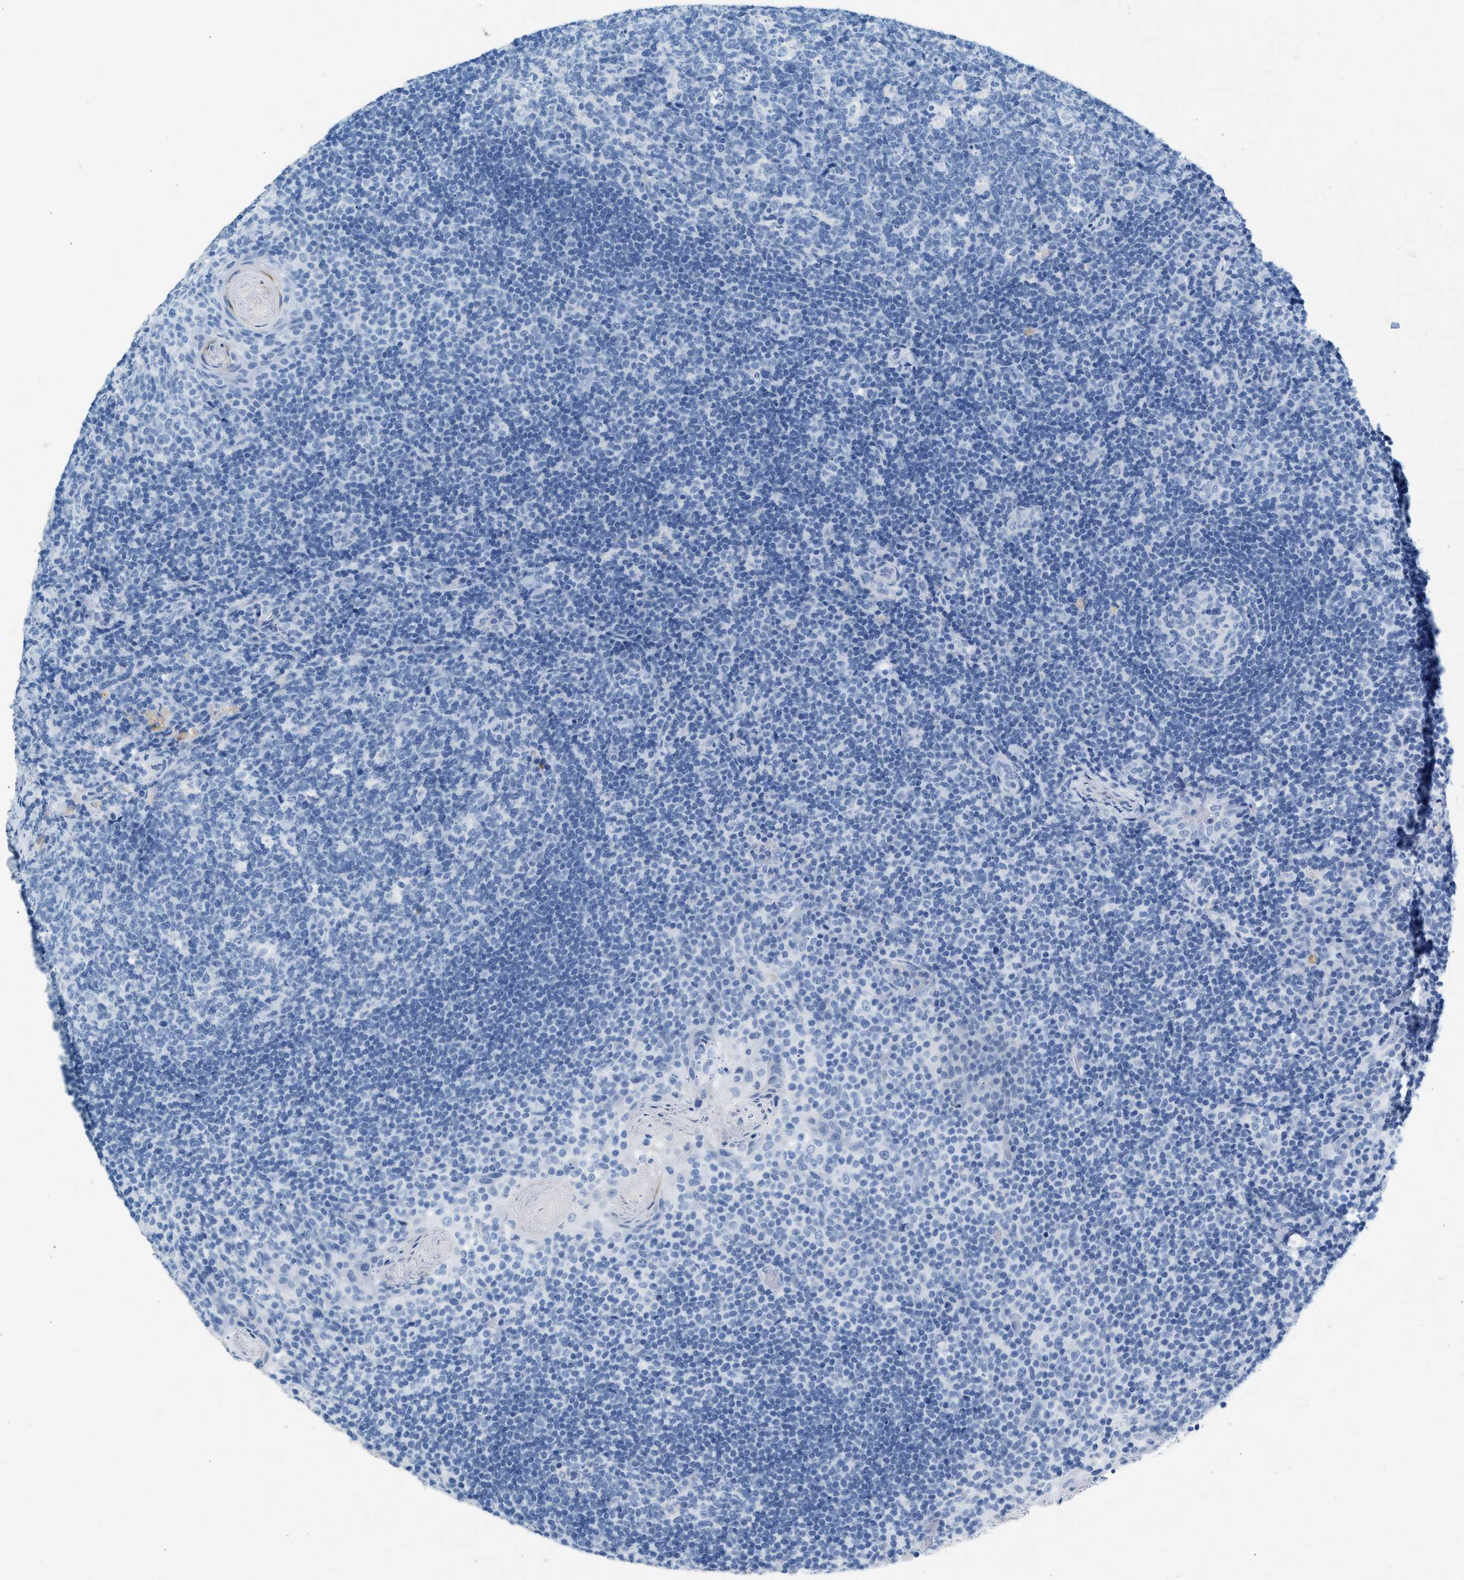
{"staining": {"intensity": "negative", "quantity": "none", "location": "none"}, "tissue": "tonsil", "cell_type": "Germinal center cells", "image_type": "normal", "snomed": [{"axis": "morphology", "description": "Normal tissue, NOS"}, {"axis": "topography", "description": "Tonsil"}], "caption": "This is an immunohistochemistry histopathology image of unremarkable tonsil. There is no staining in germinal center cells.", "gene": "HHATL", "patient": {"sex": "male", "age": 17}}